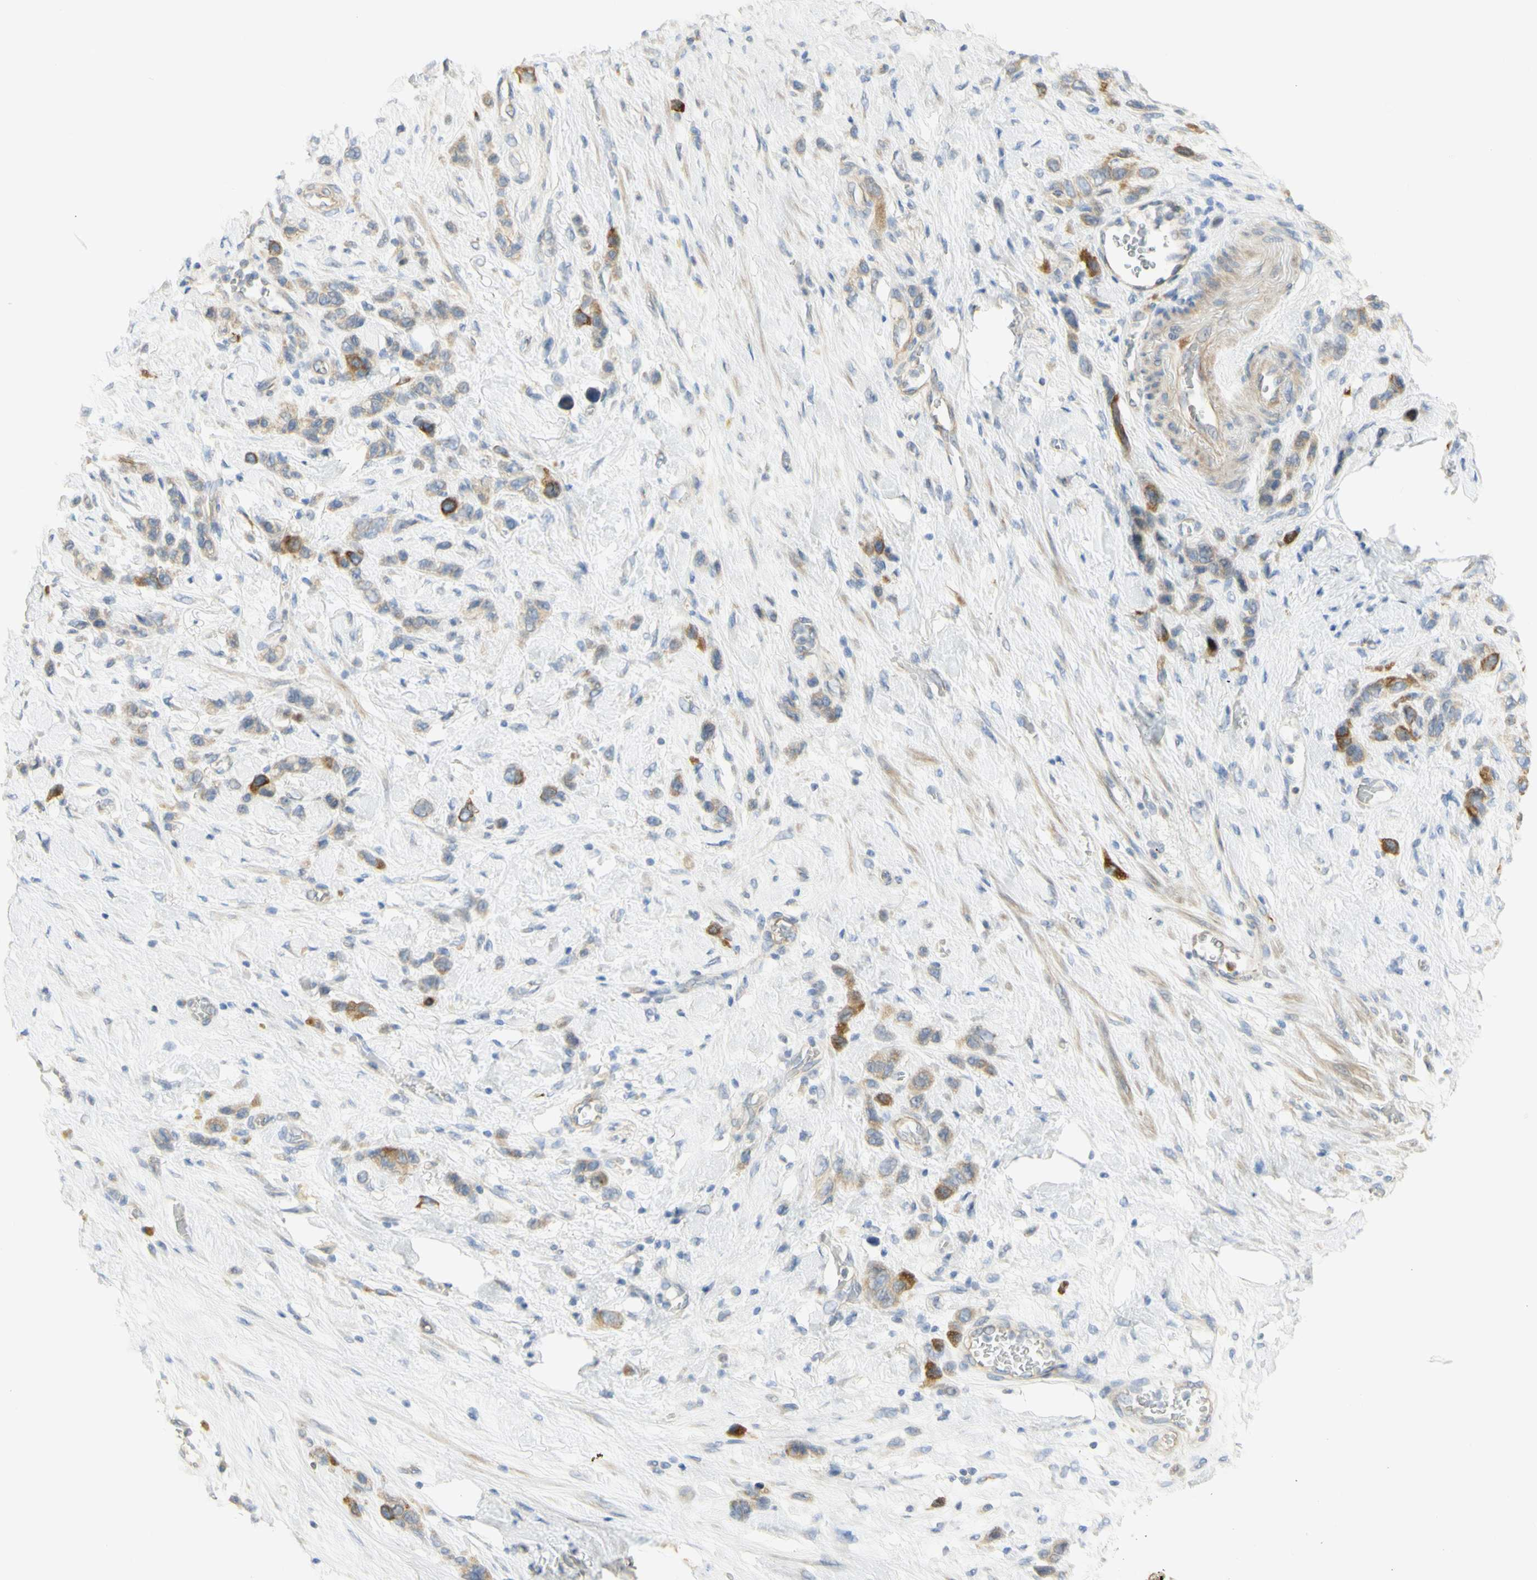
{"staining": {"intensity": "strong", "quantity": "25%-75%", "location": "cytoplasmic/membranous"}, "tissue": "stomach cancer", "cell_type": "Tumor cells", "image_type": "cancer", "snomed": [{"axis": "morphology", "description": "Adenocarcinoma, NOS"}, {"axis": "morphology", "description": "Adenocarcinoma, High grade"}, {"axis": "topography", "description": "Stomach, upper"}, {"axis": "topography", "description": "Stomach, lower"}], "caption": "Immunohistochemical staining of stomach adenocarcinoma exhibits high levels of strong cytoplasmic/membranous expression in about 25%-75% of tumor cells. Immunohistochemistry stains the protein in brown and the nuclei are stained blue.", "gene": "KIF11", "patient": {"sex": "female", "age": 65}}